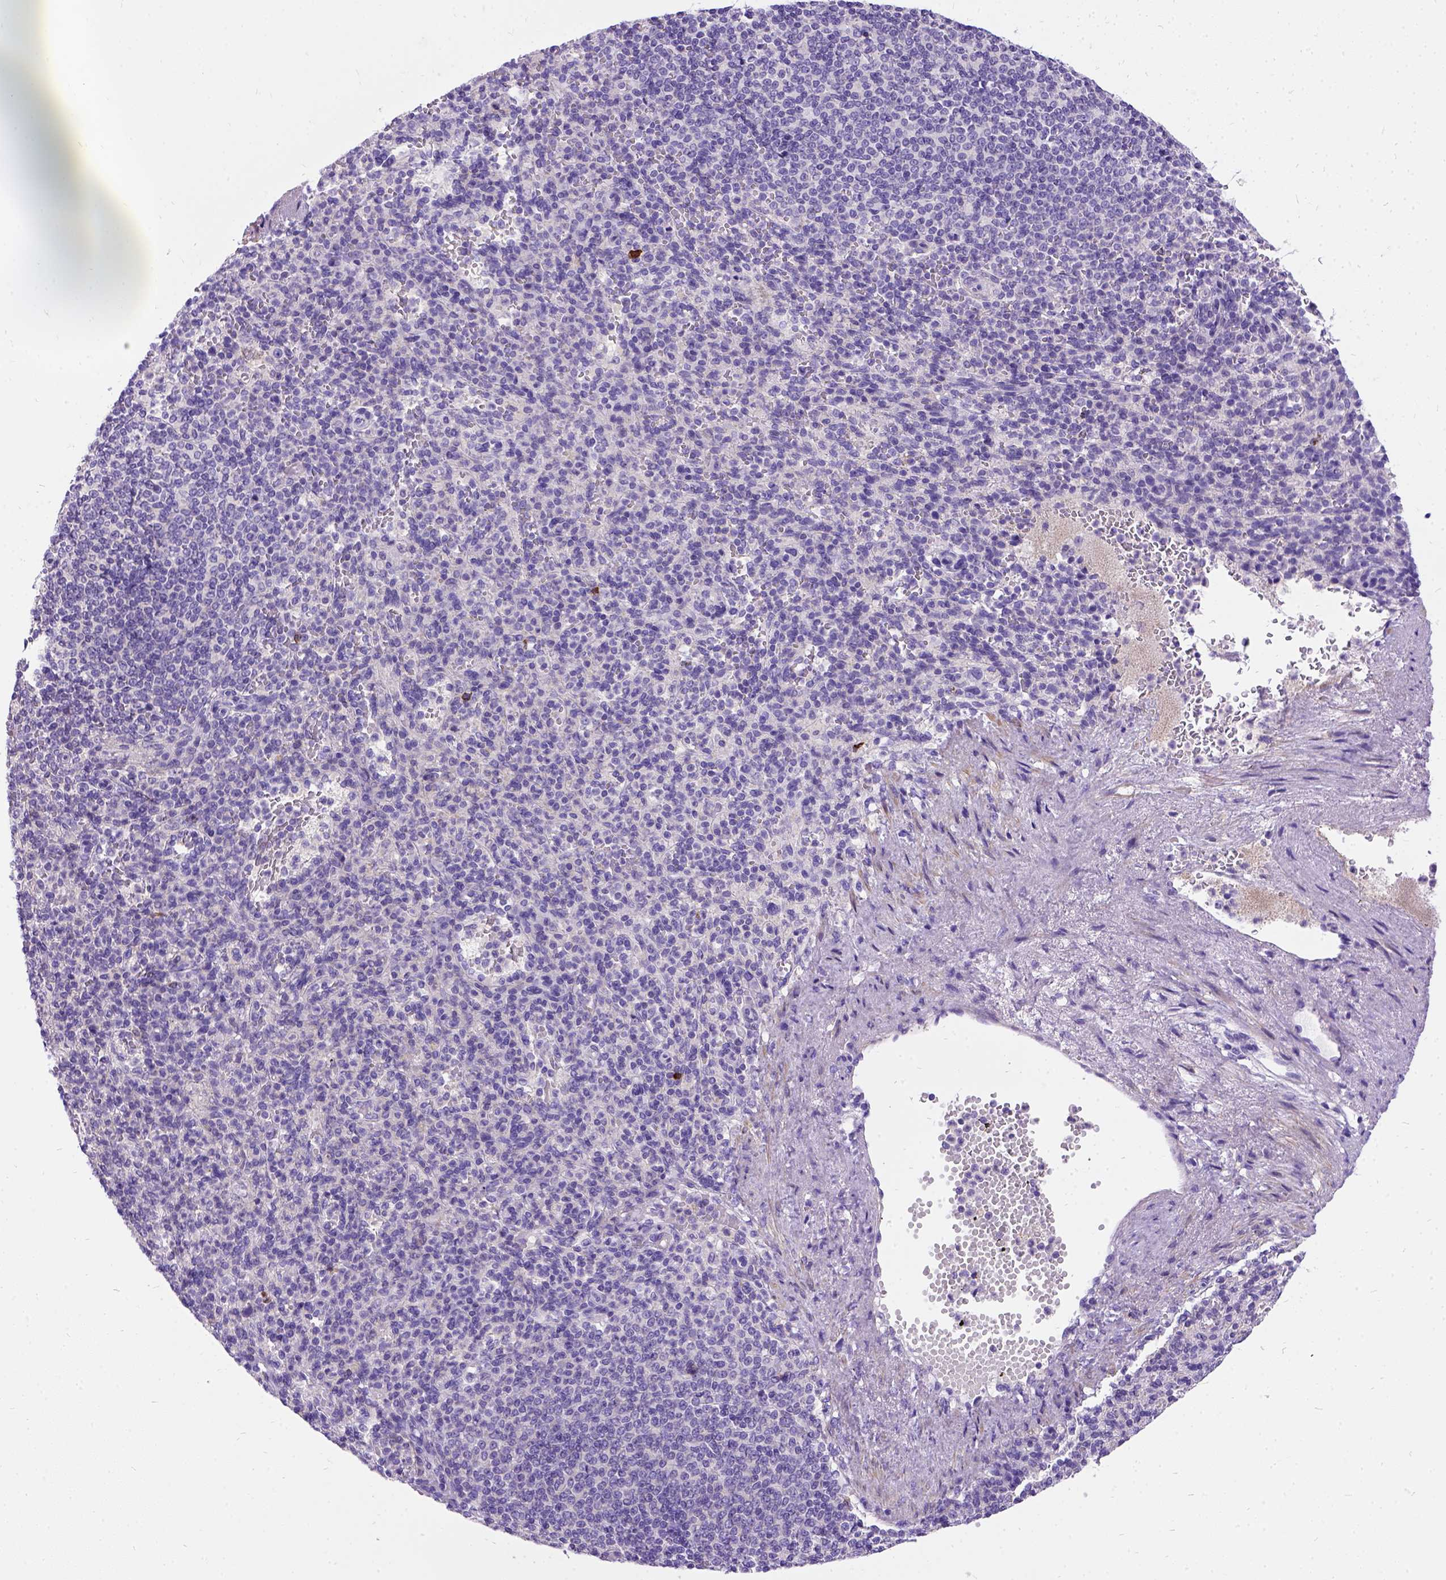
{"staining": {"intensity": "negative", "quantity": "none", "location": "none"}, "tissue": "spleen", "cell_type": "Cells in red pulp", "image_type": "normal", "snomed": [{"axis": "morphology", "description": "Normal tissue, NOS"}, {"axis": "topography", "description": "Spleen"}], "caption": "Immunohistochemistry image of normal spleen stained for a protein (brown), which shows no positivity in cells in red pulp. (Stains: DAB (3,3'-diaminobenzidine) IHC with hematoxylin counter stain, Microscopy: brightfield microscopy at high magnification).", "gene": "ENSG00000254979", "patient": {"sex": "female", "age": 74}}